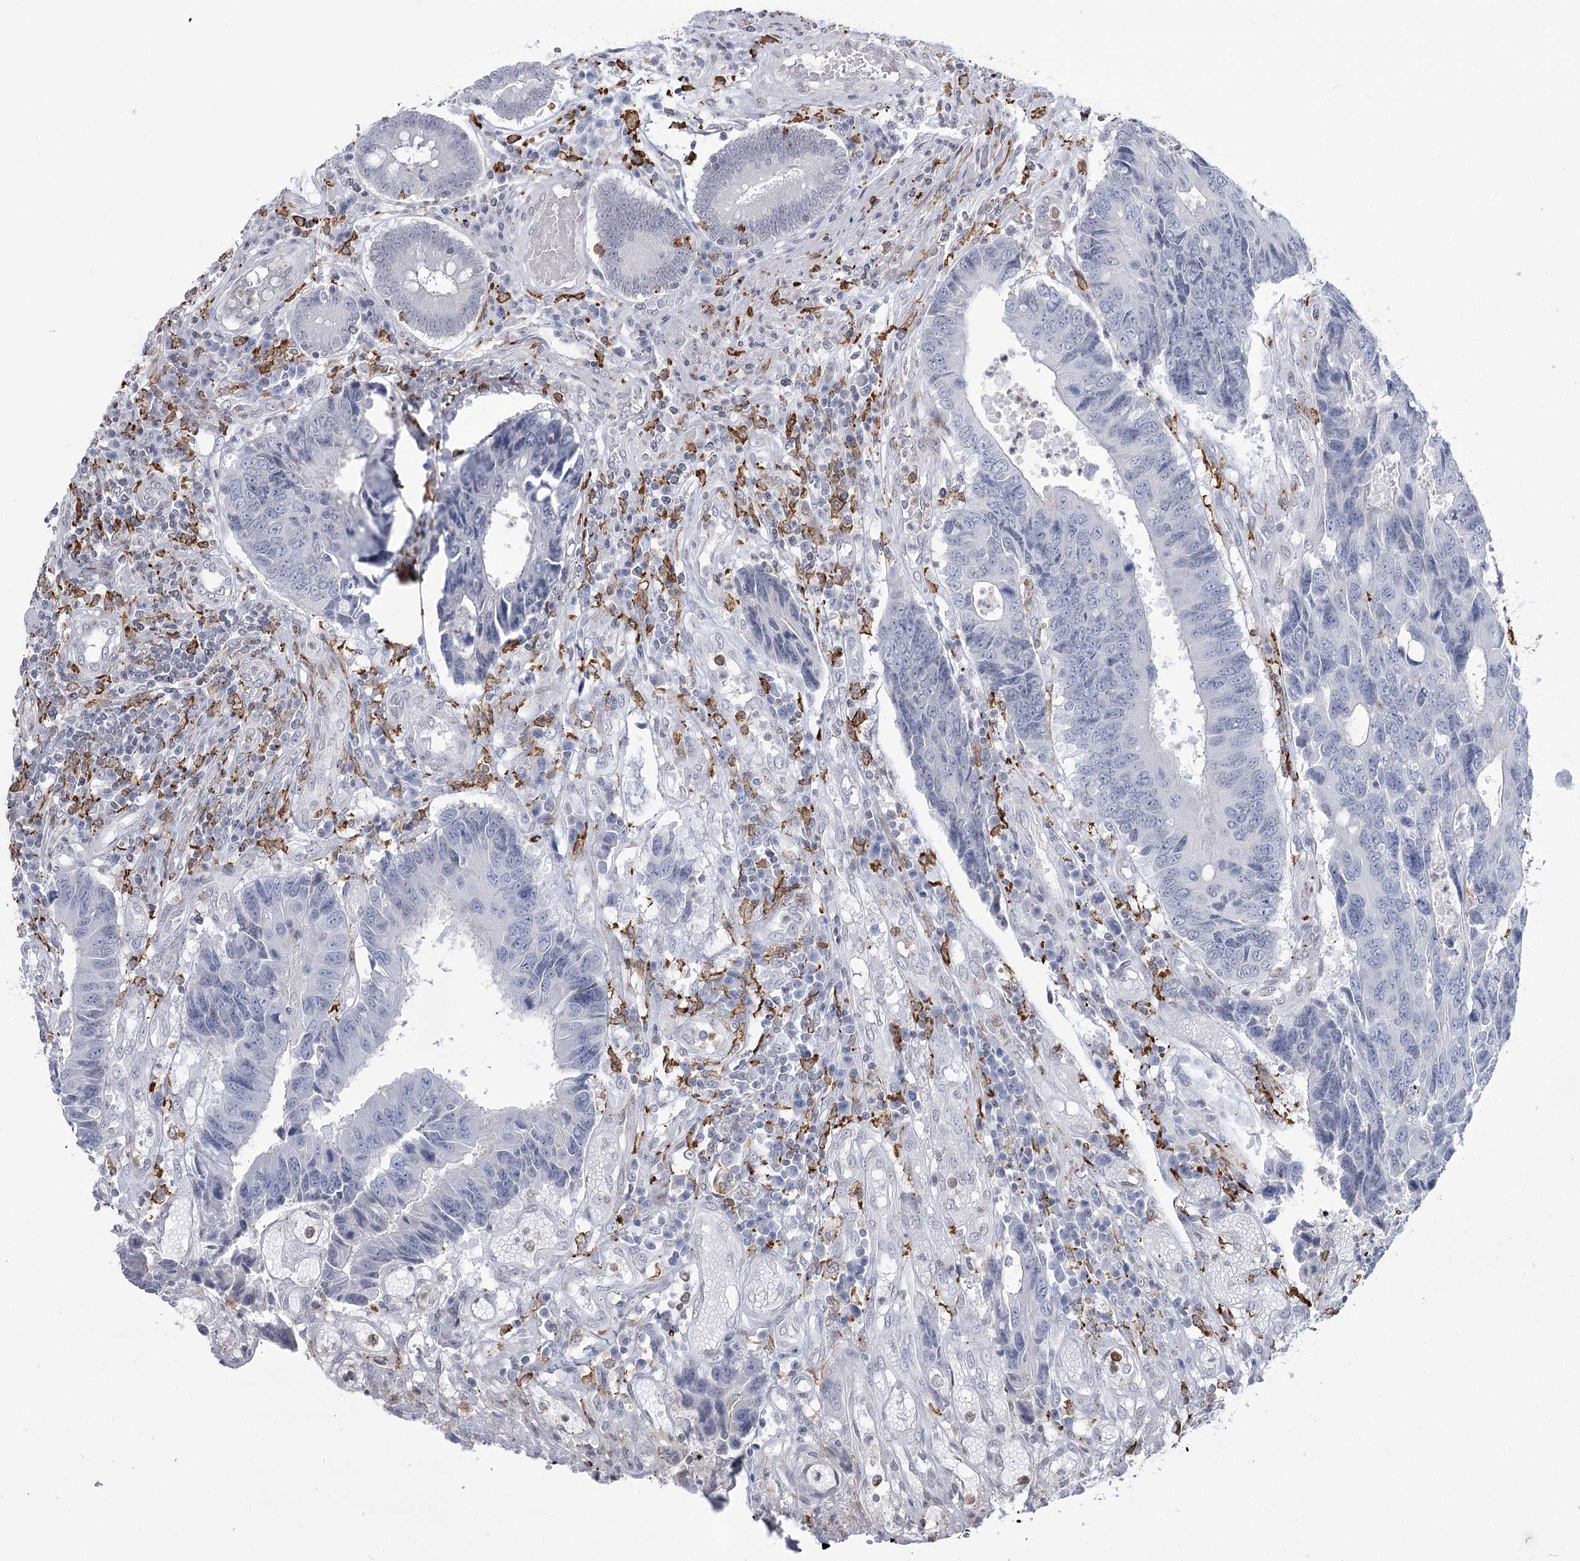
{"staining": {"intensity": "negative", "quantity": "none", "location": "none"}, "tissue": "colorectal cancer", "cell_type": "Tumor cells", "image_type": "cancer", "snomed": [{"axis": "morphology", "description": "Adenocarcinoma, NOS"}, {"axis": "topography", "description": "Rectum"}], "caption": "The micrograph displays no staining of tumor cells in colorectal cancer.", "gene": "C11orf1", "patient": {"sex": "male", "age": 84}}